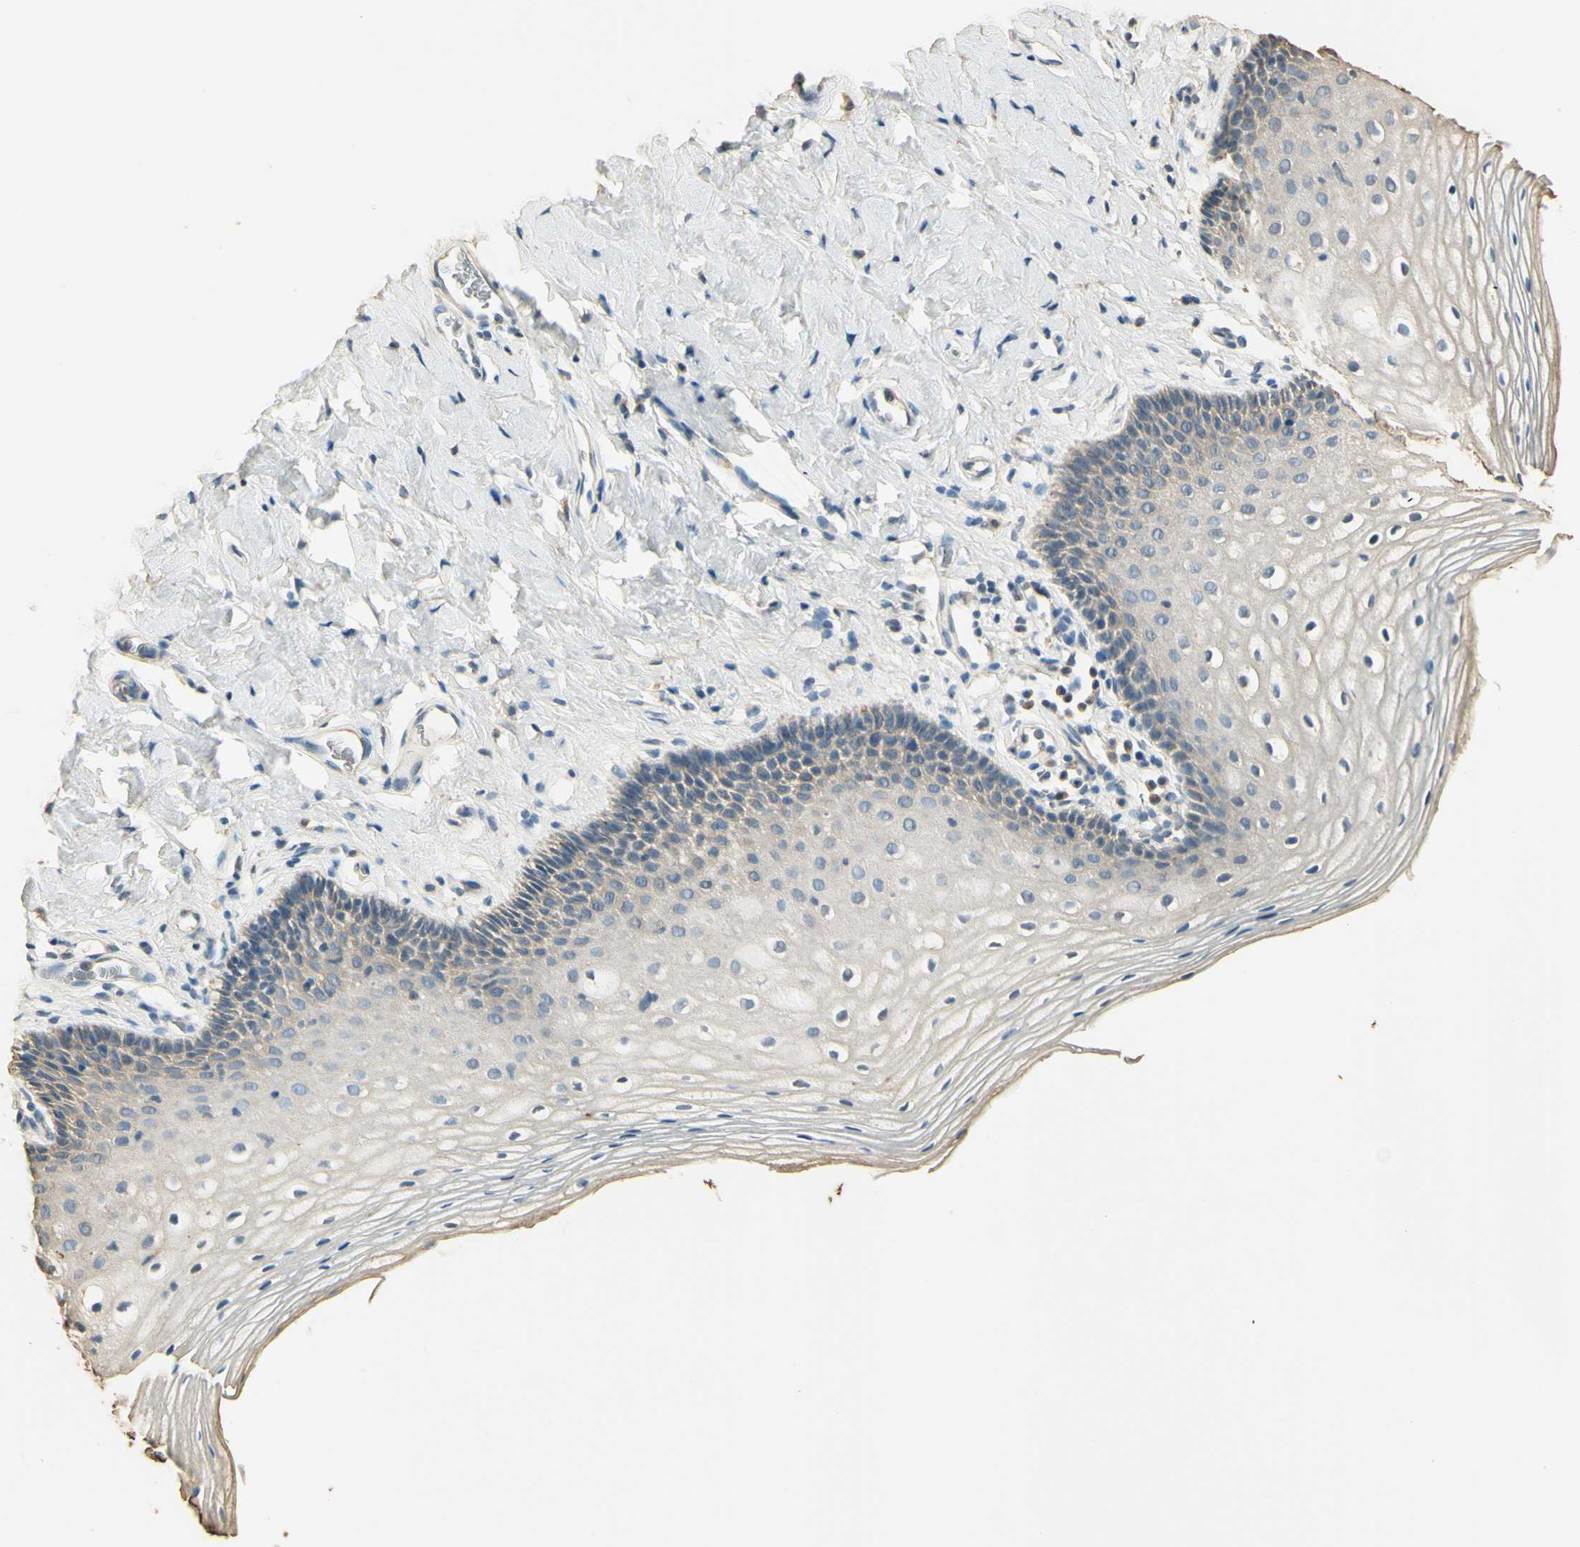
{"staining": {"intensity": "negative", "quantity": "none", "location": "none"}, "tissue": "vagina", "cell_type": "Squamous epithelial cells", "image_type": "normal", "snomed": [{"axis": "morphology", "description": "Normal tissue, NOS"}, {"axis": "topography", "description": "Vagina"}], "caption": "Human vagina stained for a protein using immunohistochemistry (IHC) displays no expression in squamous epithelial cells.", "gene": "ARHGEF17", "patient": {"sex": "female", "age": 55}}